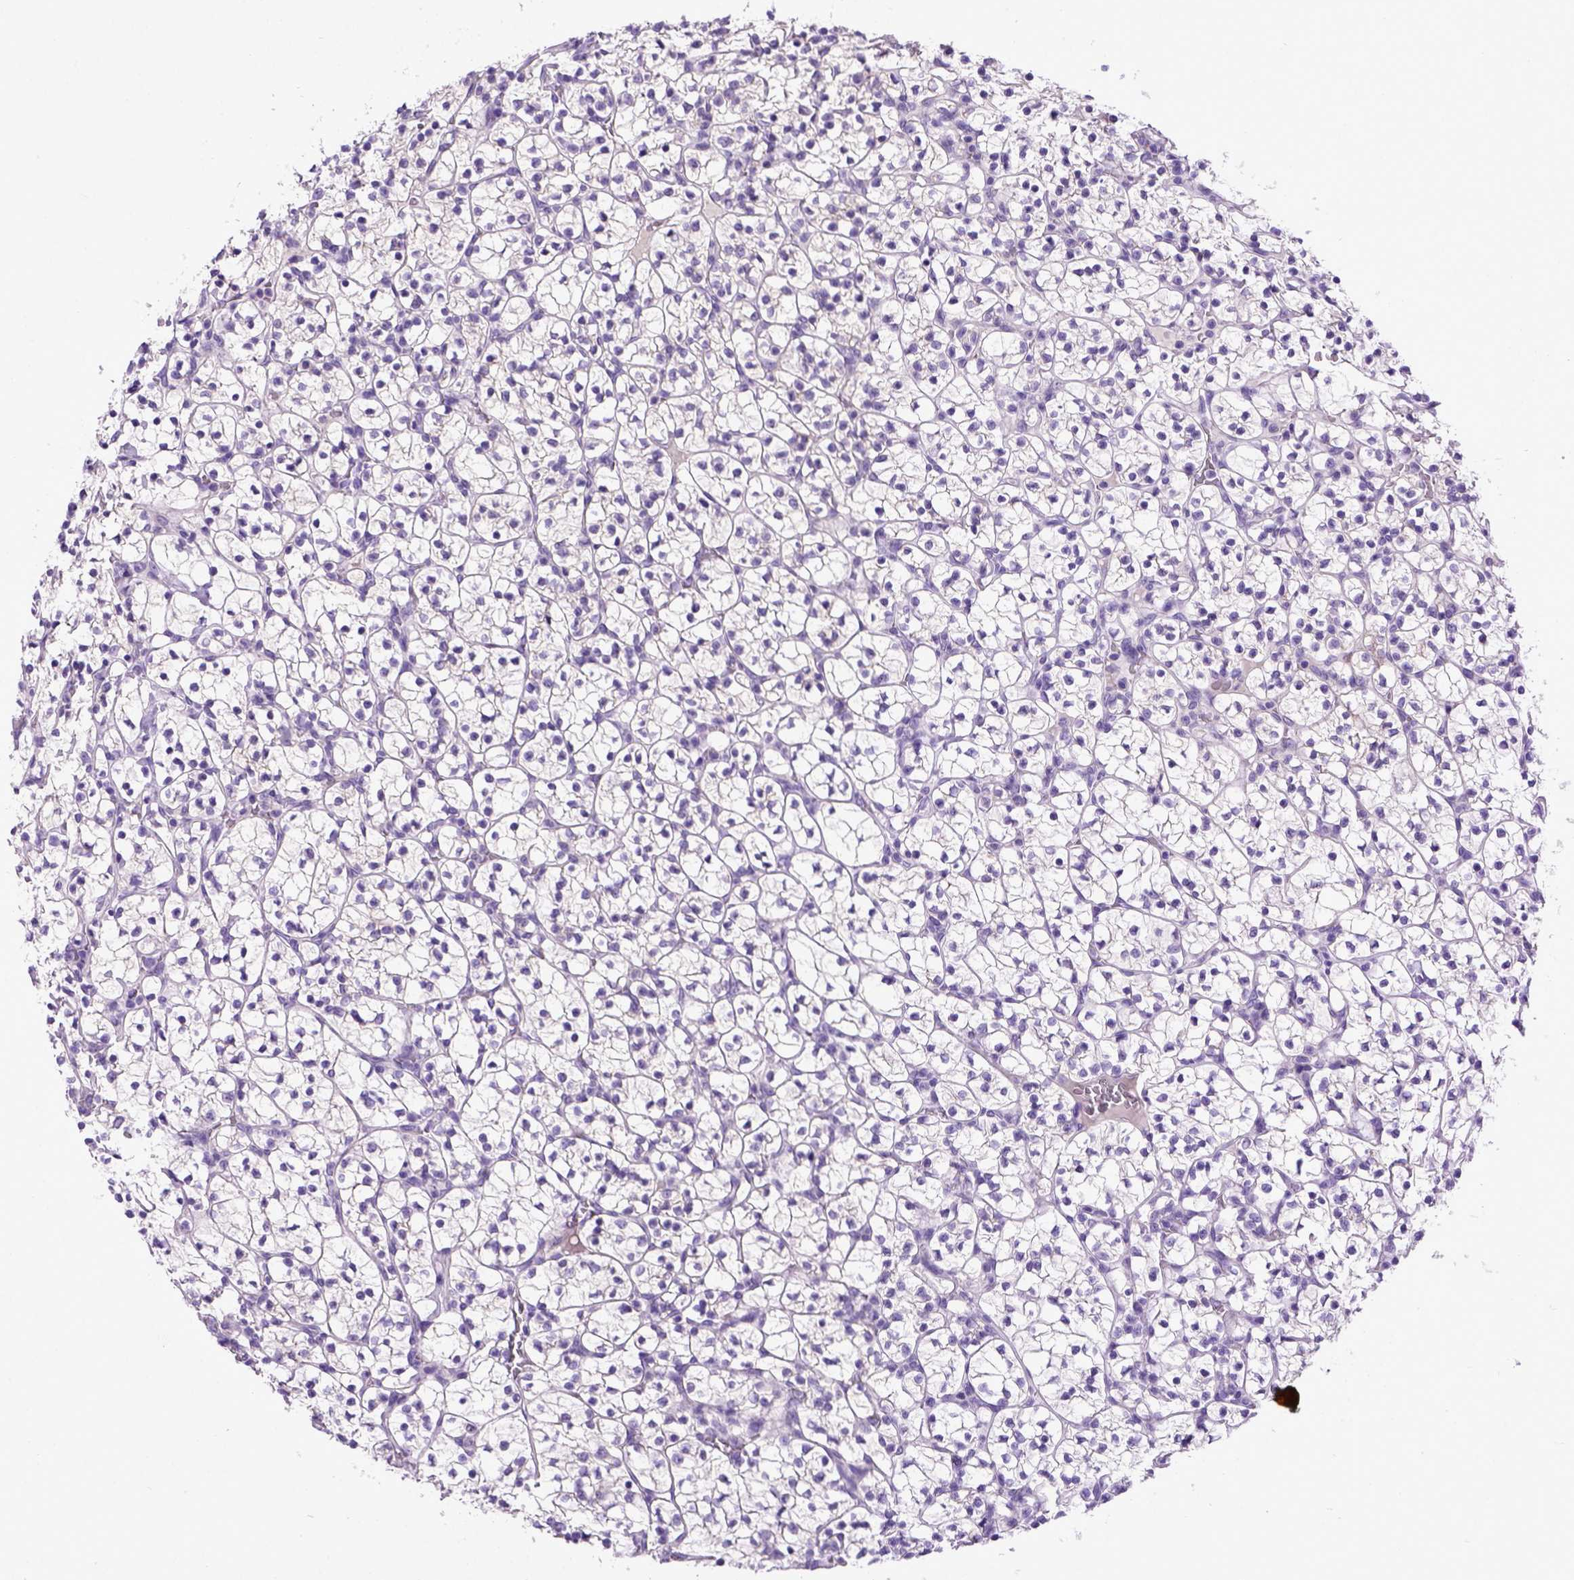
{"staining": {"intensity": "negative", "quantity": "none", "location": "none"}, "tissue": "renal cancer", "cell_type": "Tumor cells", "image_type": "cancer", "snomed": [{"axis": "morphology", "description": "Adenocarcinoma, NOS"}, {"axis": "topography", "description": "Kidney"}], "caption": "Immunohistochemistry (IHC) micrograph of neoplastic tissue: human renal adenocarcinoma stained with DAB (3,3'-diaminobenzidine) demonstrates no significant protein staining in tumor cells.", "gene": "CDH1", "patient": {"sex": "female", "age": 89}}